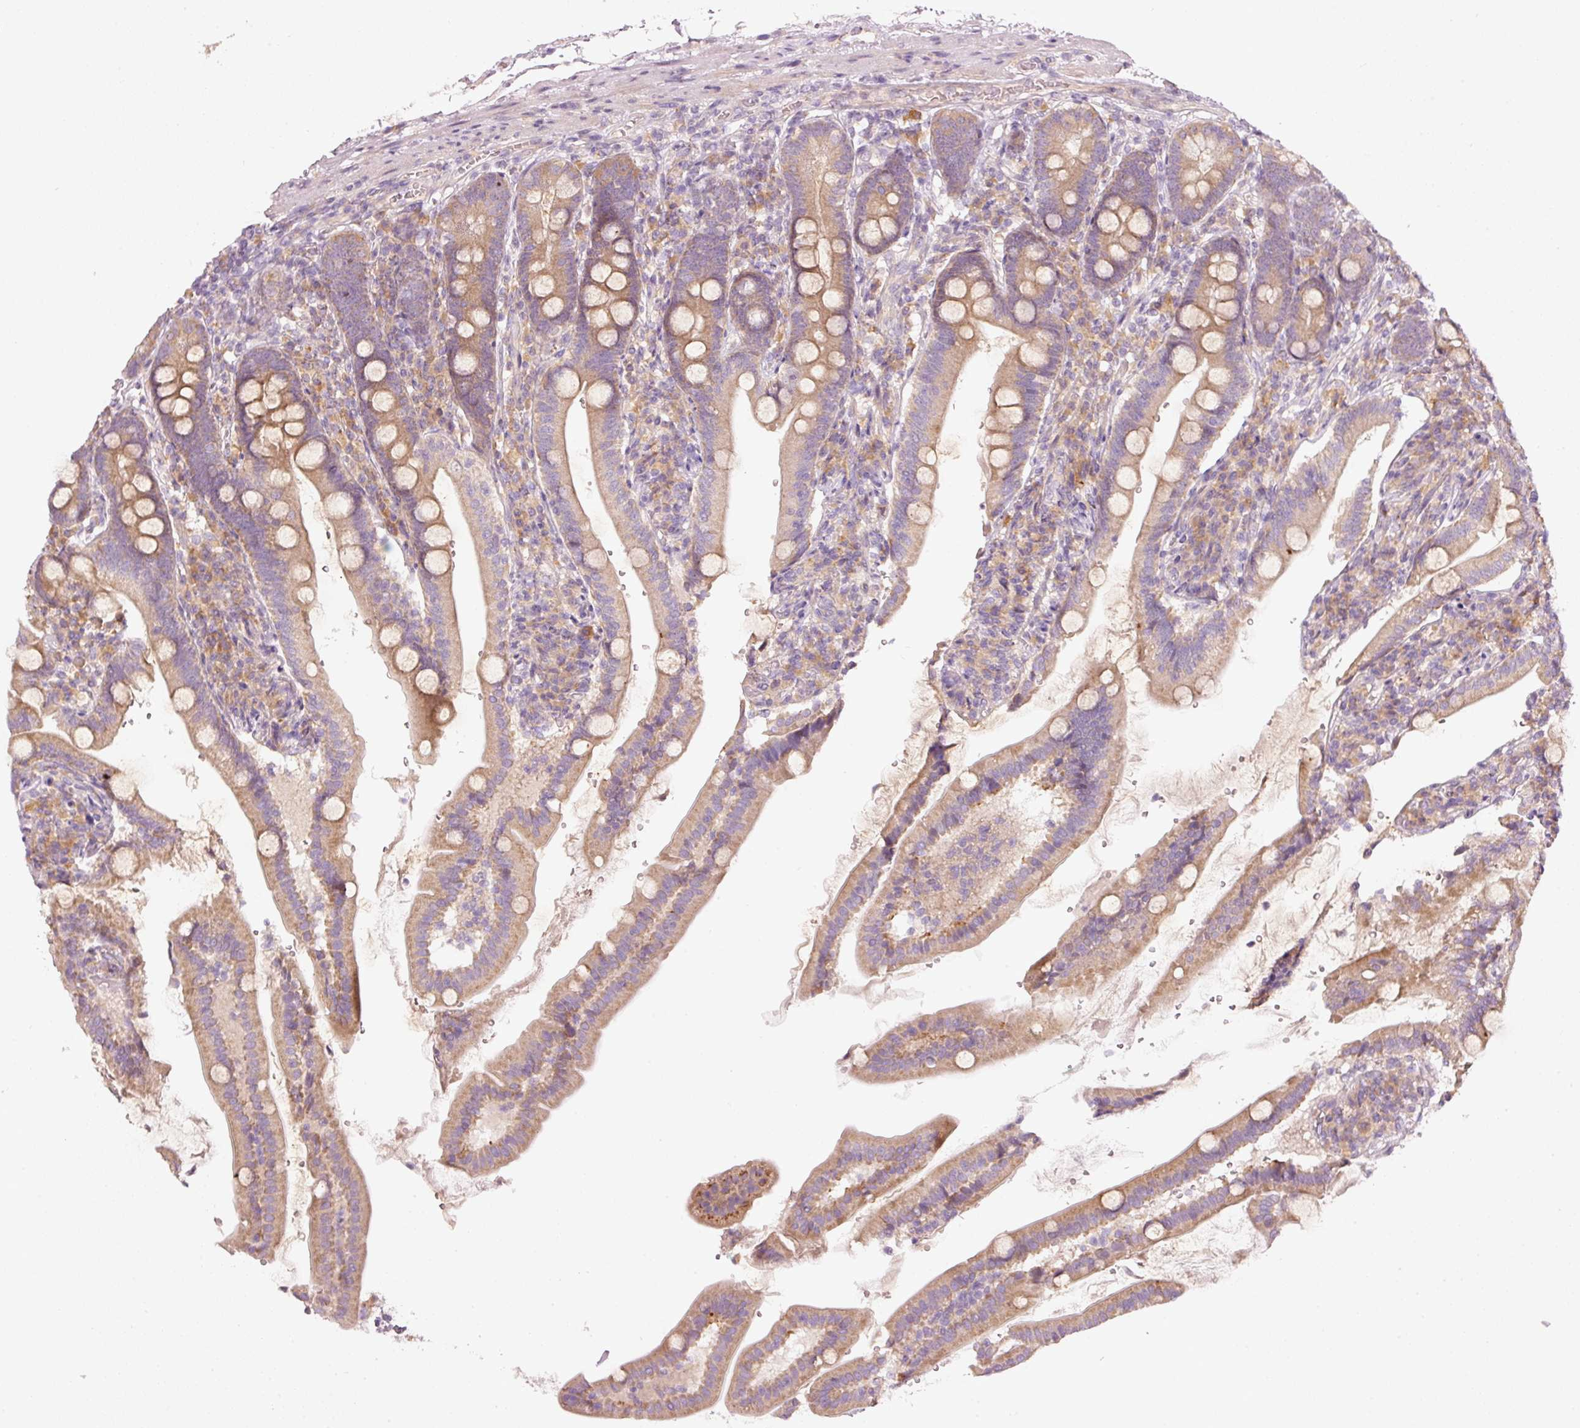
{"staining": {"intensity": "moderate", "quantity": ">75%", "location": "cytoplasmic/membranous"}, "tissue": "duodenum", "cell_type": "Glandular cells", "image_type": "normal", "snomed": [{"axis": "morphology", "description": "Normal tissue, NOS"}, {"axis": "topography", "description": "Duodenum"}], "caption": "Protein expression analysis of benign human duodenum reveals moderate cytoplasmic/membranous positivity in approximately >75% of glandular cells. (DAB (3,3'-diaminobenzidine) IHC, brown staining for protein, blue staining for nuclei).", "gene": "MAP10", "patient": {"sex": "female", "age": 67}}